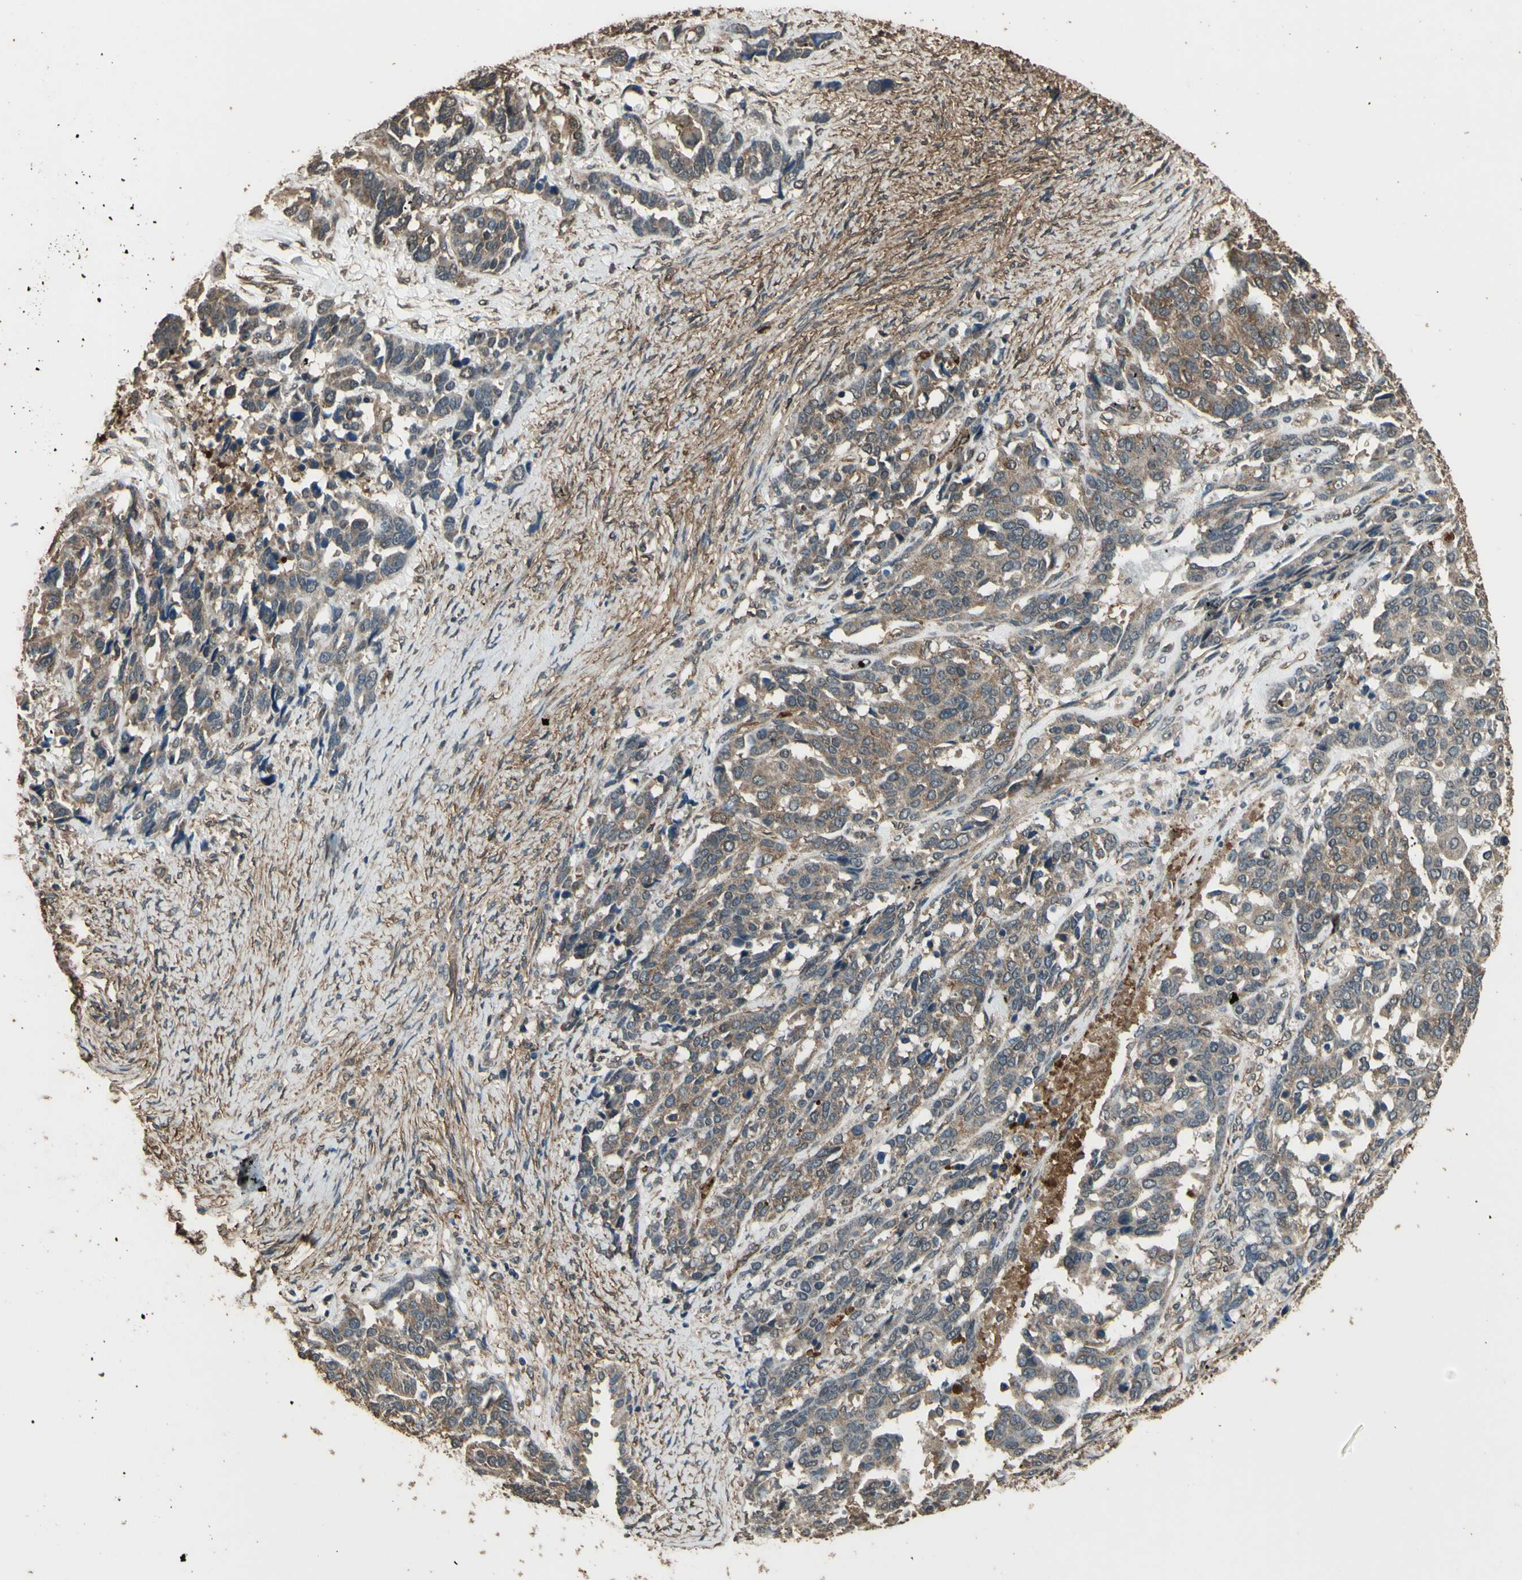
{"staining": {"intensity": "moderate", "quantity": ">75%", "location": "cytoplasmic/membranous"}, "tissue": "ovarian cancer", "cell_type": "Tumor cells", "image_type": "cancer", "snomed": [{"axis": "morphology", "description": "Cystadenocarcinoma, serous, NOS"}, {"axis": "topography", "description": "Ovary"}], "caption": "Immunohistochemical staining of human ovarian cancer demonstrates medium levels of moderate cytoplasmic/membranous protein expression in about >75% of tumor cells.", "gene": "TSPO", "patient": {"sex": "female", "age": 44}}